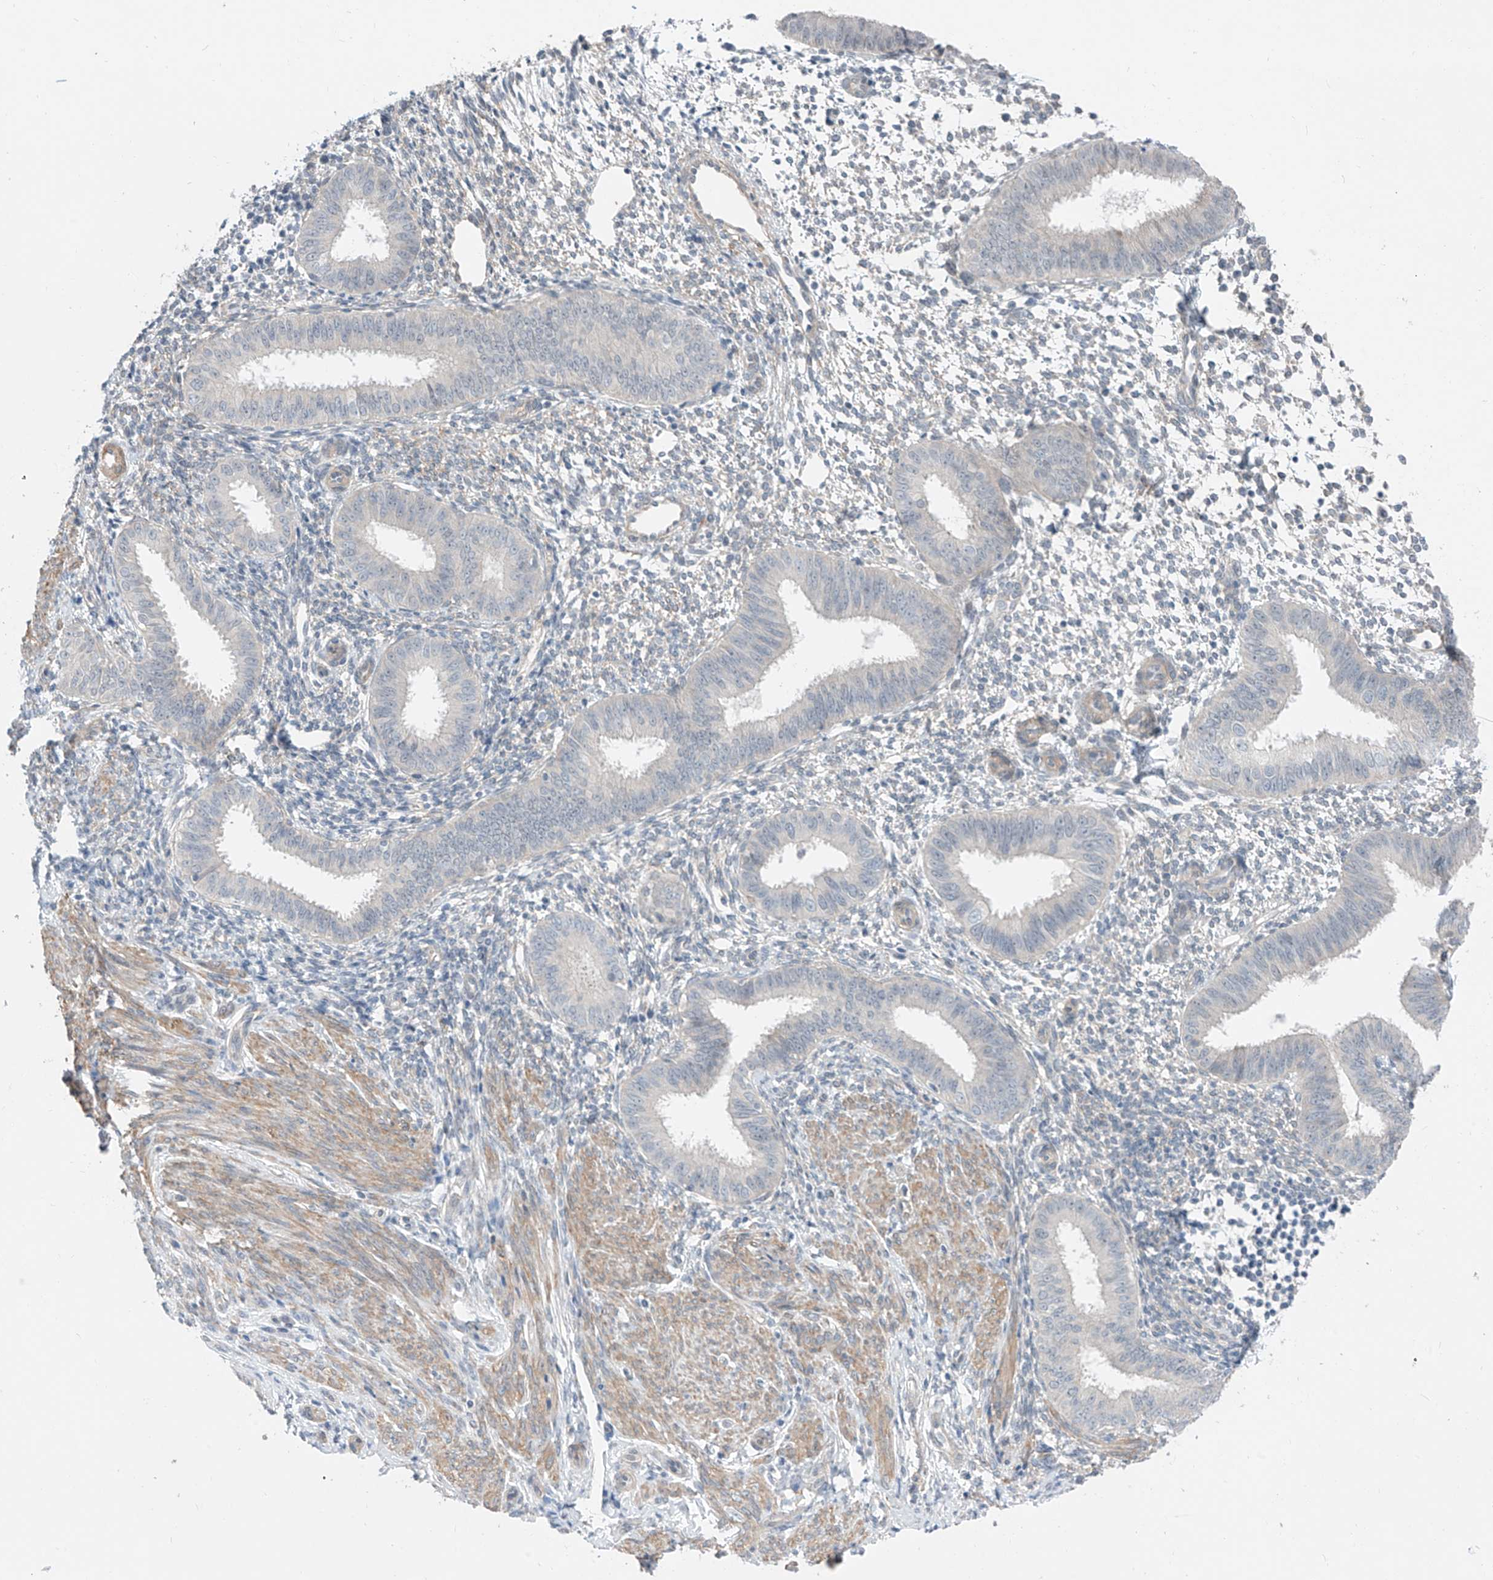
{"staining": {"intensity": "negative", "quantity": "none", "location": "none"}, "tissue": "endometrium", "cell_type": "Cells in endometrial stroma", "image_type": "normal", "snomed": [{"axis": "morphology", "description": "Normal tissue, NOS"}, {"axis": "topography", "description": "Uterus"}, {"axis": "topography", "description": "Endometrium"}], "caption": "Image shows no significant protein expression in cells in endometrial stroma of normal endometrium. (Brightfield microscopy of DAB (3,3'-diaminobenzidine) immunohistochemistry at high magnification).", "gene": "ABLIM2", "patient": {"sex": "female", "age": 48}}